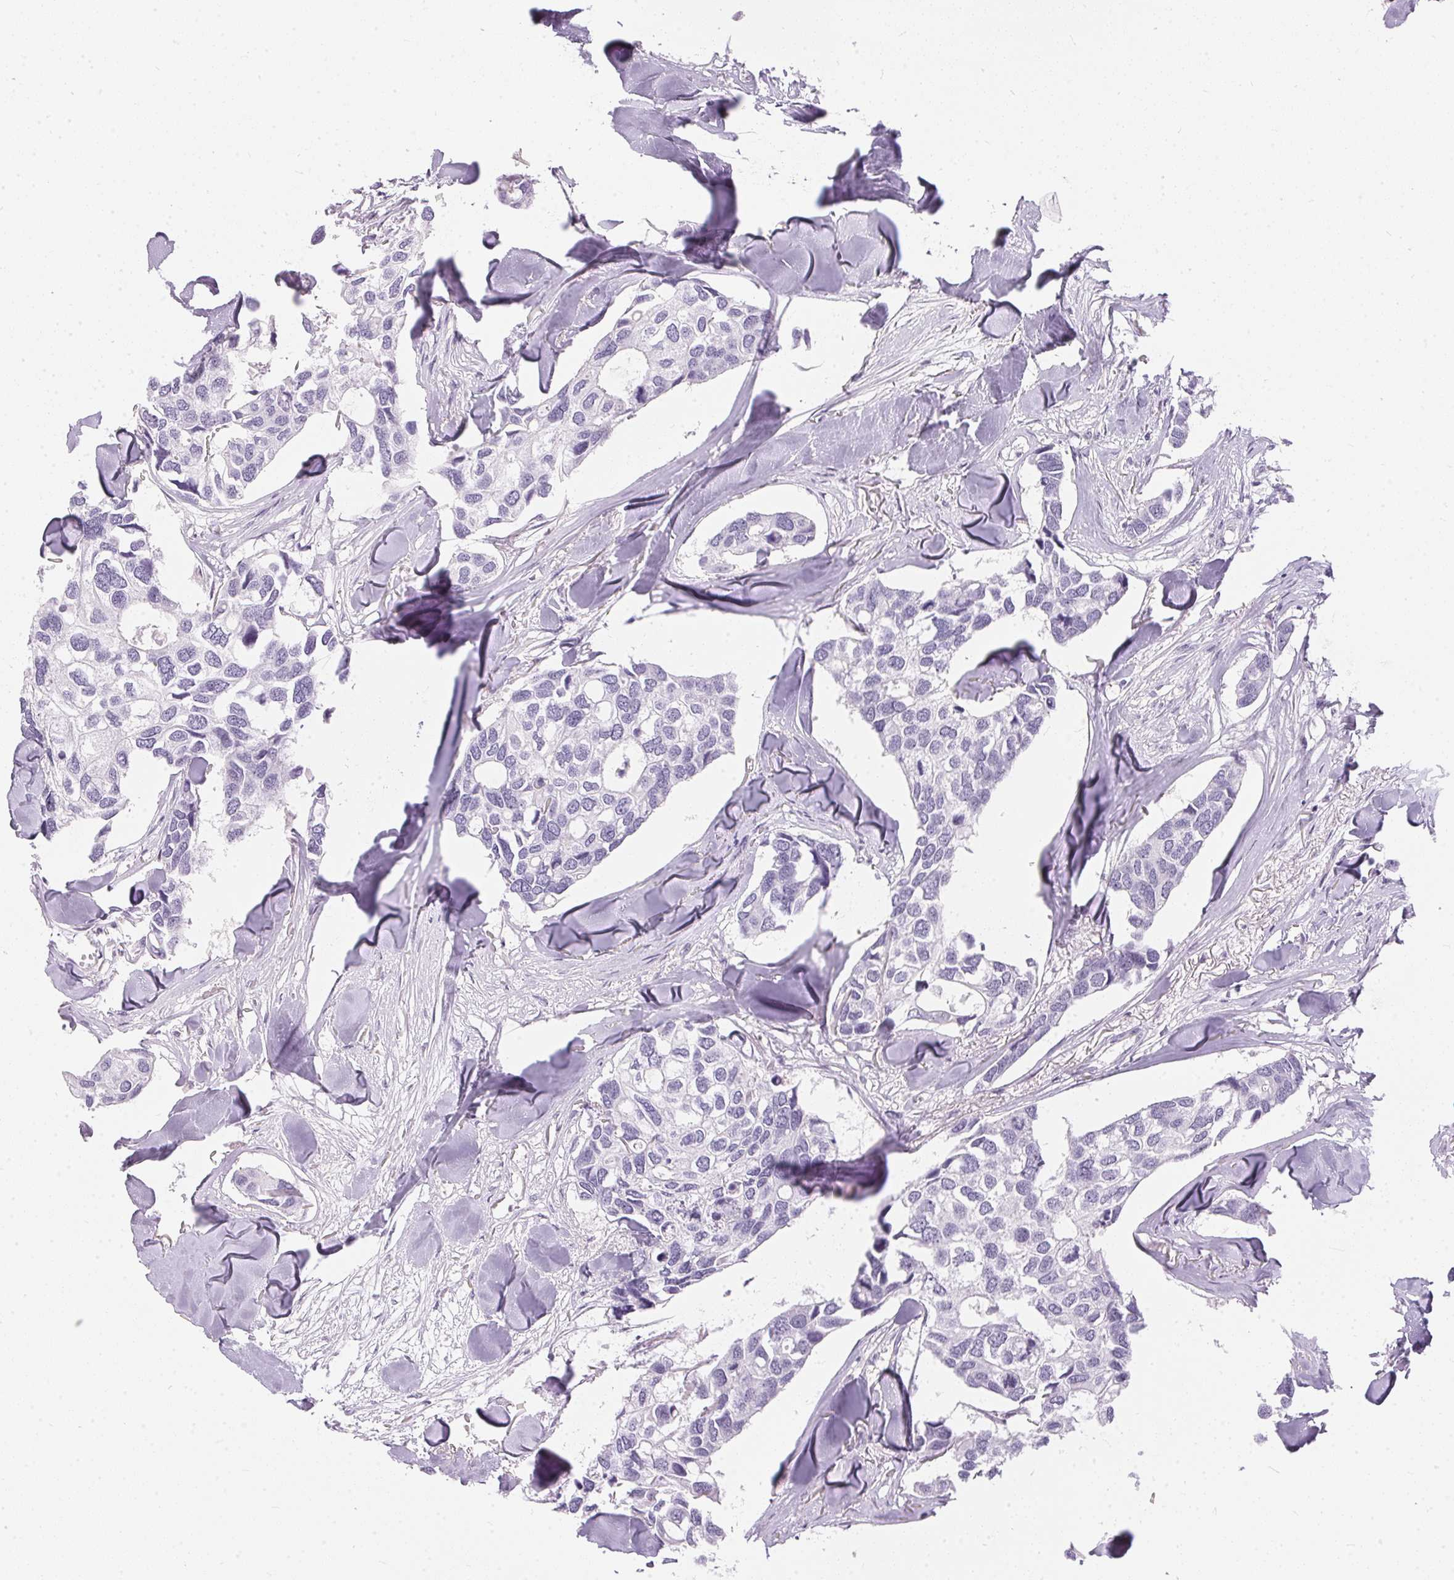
{"staining": {"intensity": "negative", "quantity": "none", "location": "none"}, "tissue": "breast cancer", "cell_type": "Tumor cells", "image_type": "cancer", "snomed": [{"axis": "morphology", "description": "Duct carcinoma"}, {"axis": "topography", "description": "Breast"}], "caption": "Histopathology image shows no significant protein positivity in tumor cells of intraductal carcinoma (breast).", "gene": "GBP6", "patient": {"sex": "female", "age": 83}}